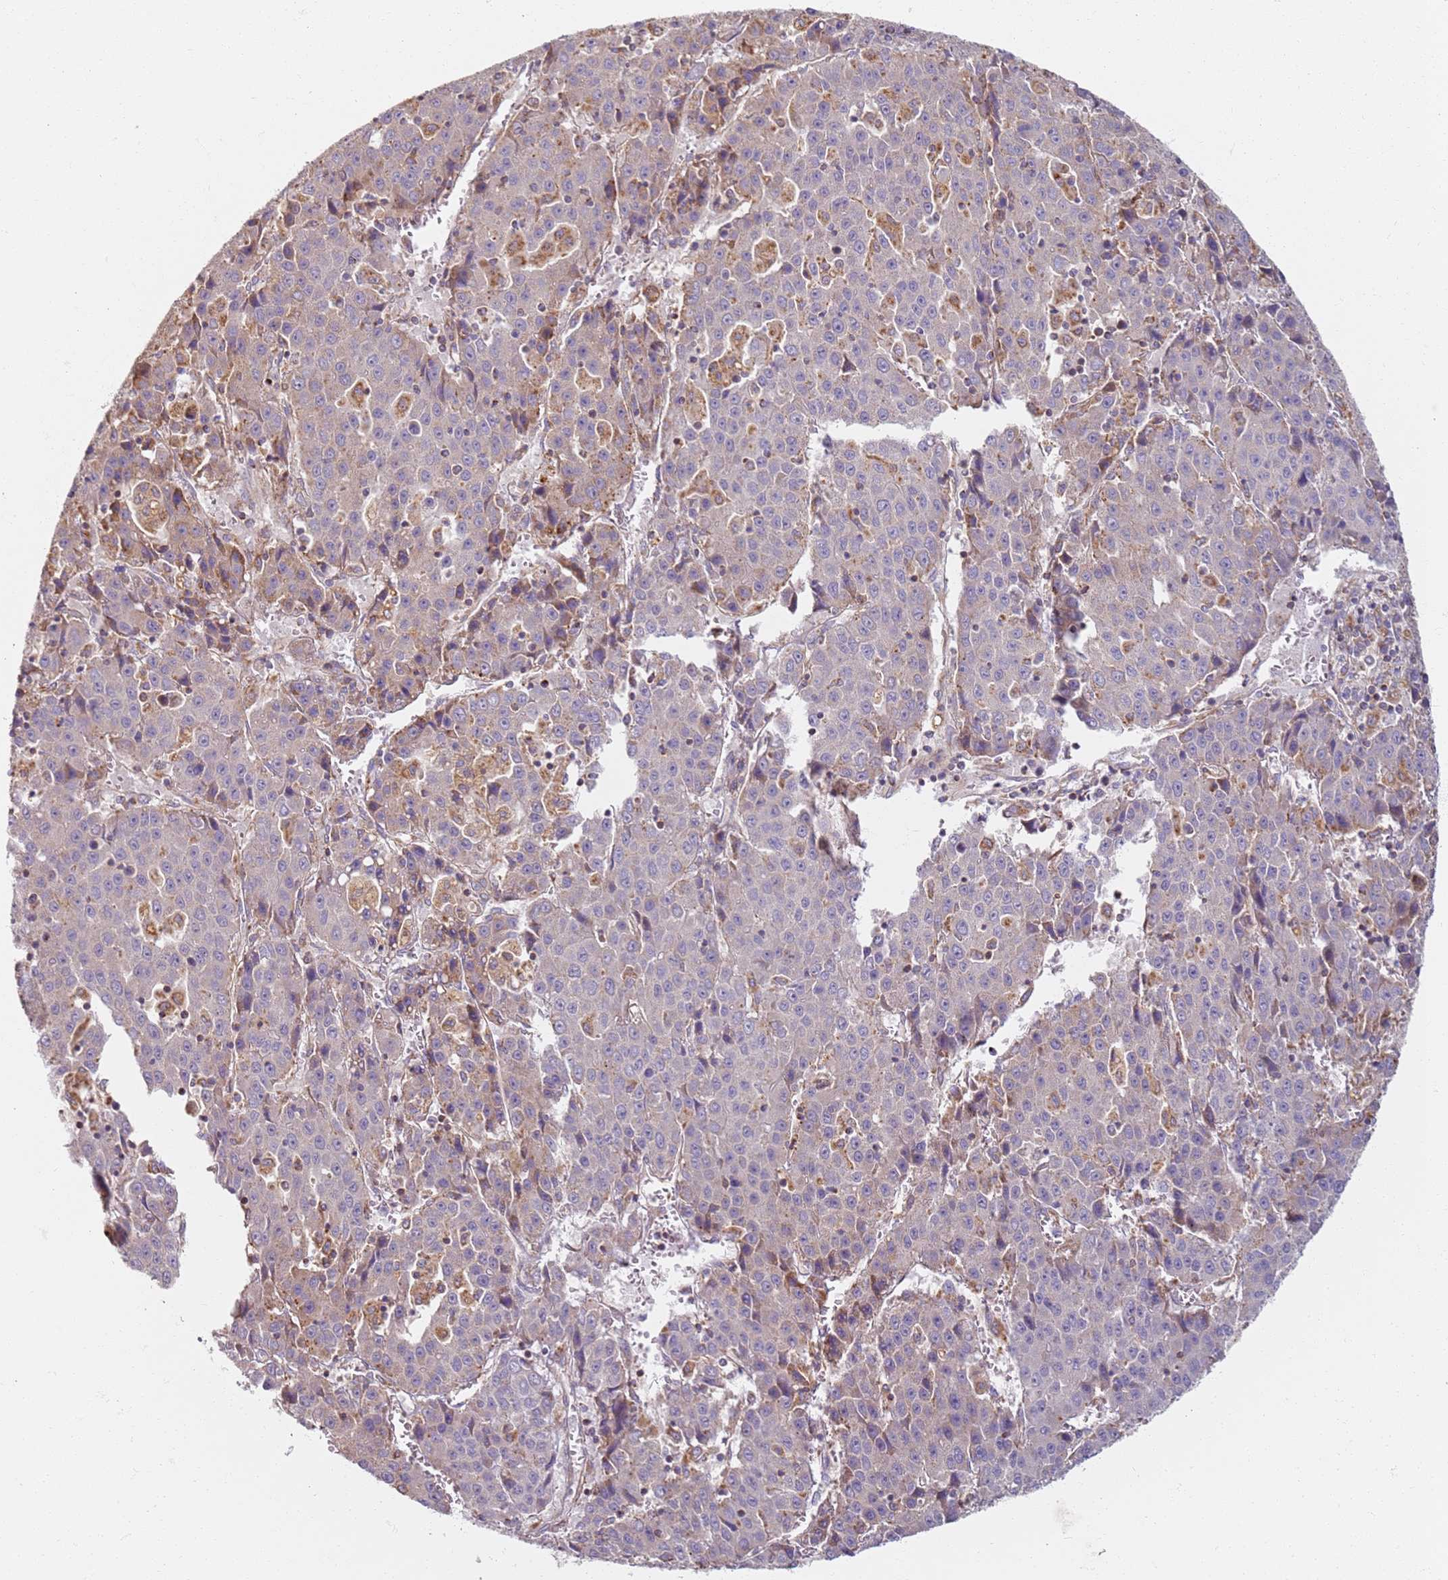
{"staining": {"intensity": "weak", "quantity": "<25%", "location": "cytoplasmic/membranous"}, "tissue": "liver cancer", "cell_type": "Tumor cells", "image_type": "cancer", "snomed": [{"axis": "morphology", "description": "Carcinoma, Hepatocellular, NOS"}, {"axis": "topography", "description": "Liver"}], "caption": "An immunohistochemistry (IHC) histopathology image of liver cancer (hepatocellular carcinoma) is shown. There is no staining in tumor cells of liver cancer (hepatocellular carcinoma).", "gene": "PROKR2", "patient": {"sex": "female", "age": 53}}